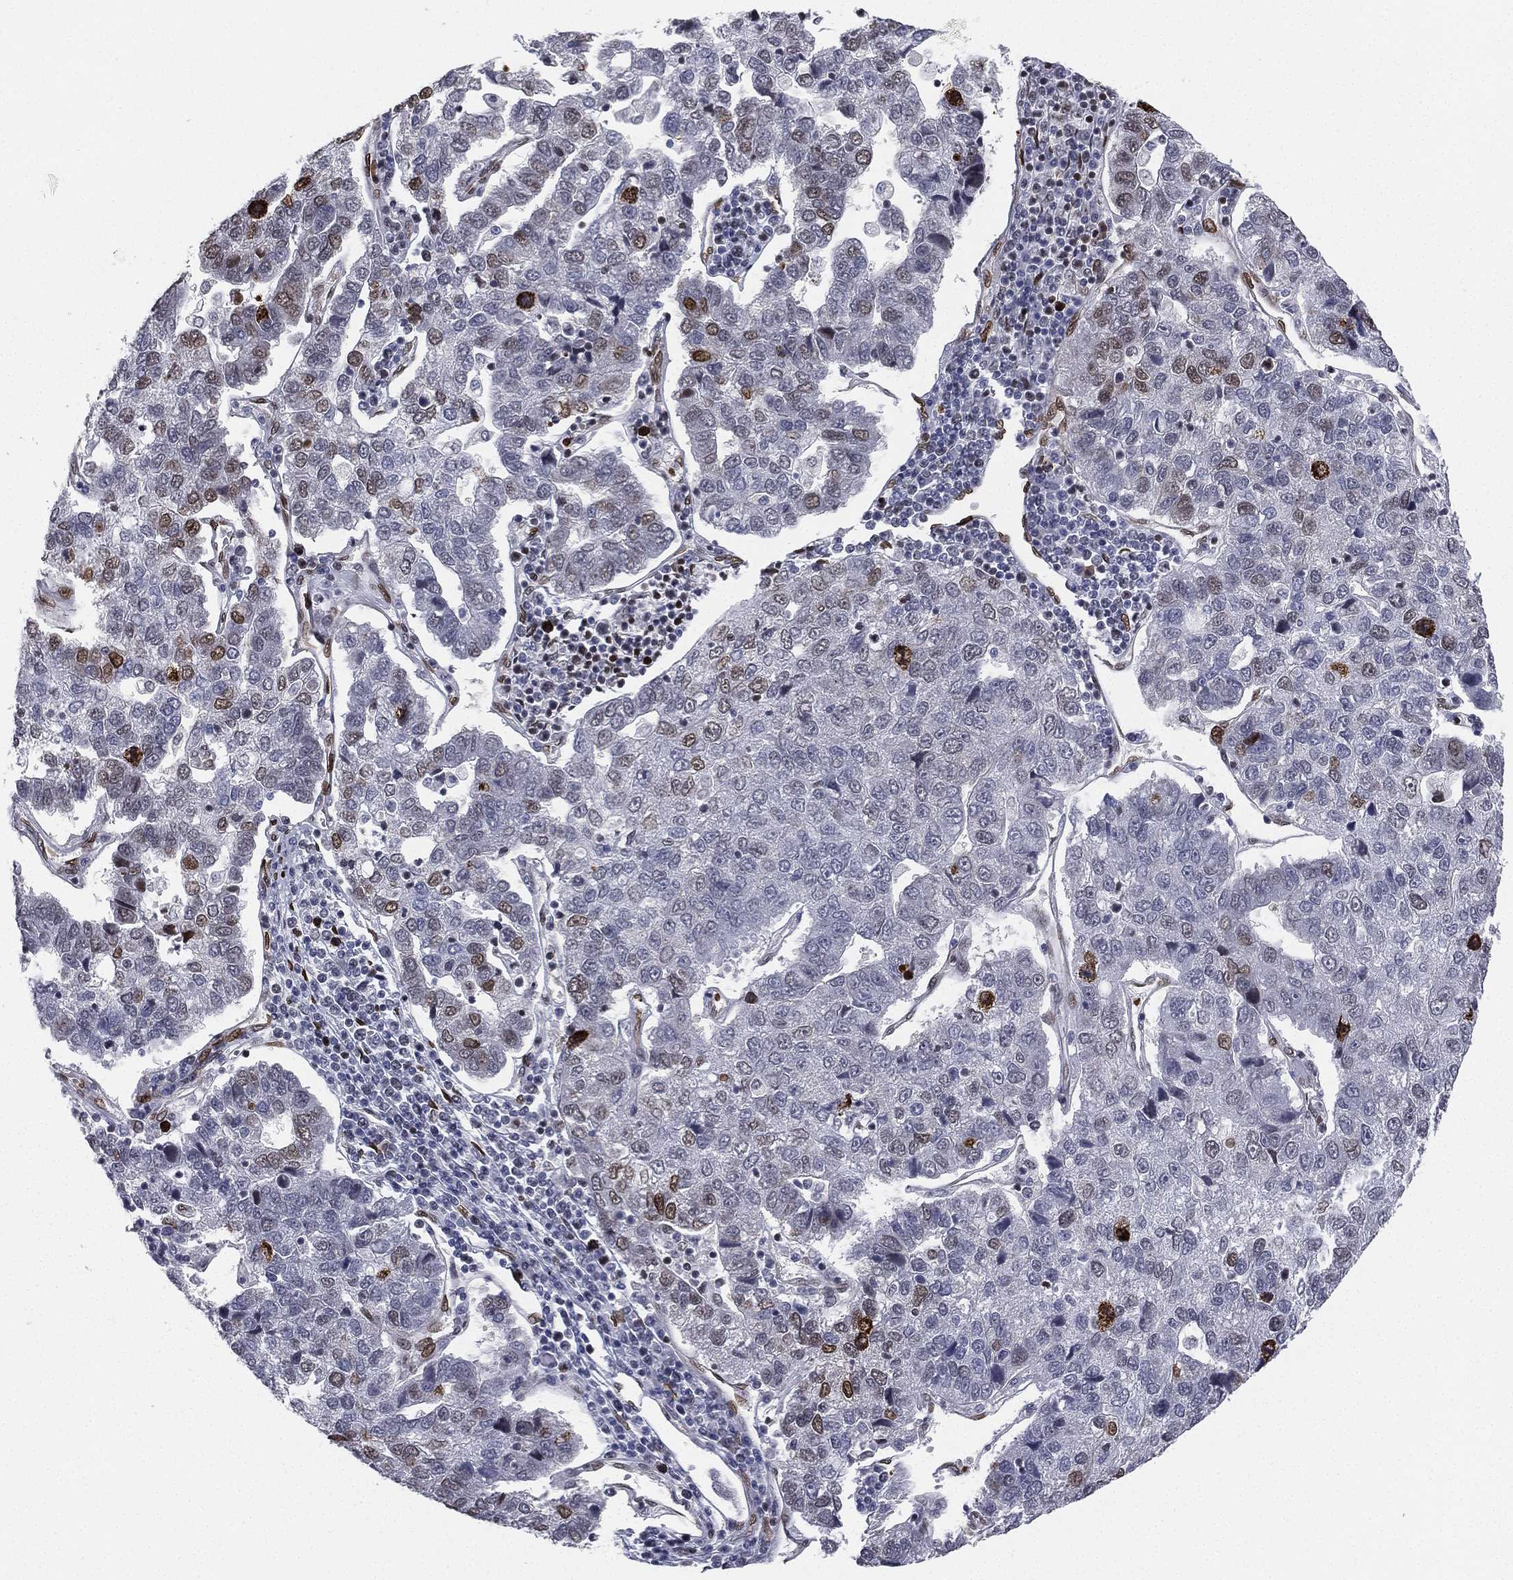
{"staining": {"intensity": "moderate", "quantity": "<25%", "location": "nuclear"}, "tissue": "pancreatic cancer", "cell_type": "Tumor cells", "image_type": "cancer", "snomed": [{"axis": "morphology", "description": "Adenocarcinoma, NOS"}, {"axis": "topography", "description": "Pancreas"}], "caption": "IHC (DAB) staining of adenocarcinoma (pancreatic) demonstrates moderate nuclear protein positivity in about <25% of tumor cells. Nuclei are stained in blue.", "gene": "LMNB1", "patient": {"sex": "female", "age": 61}}